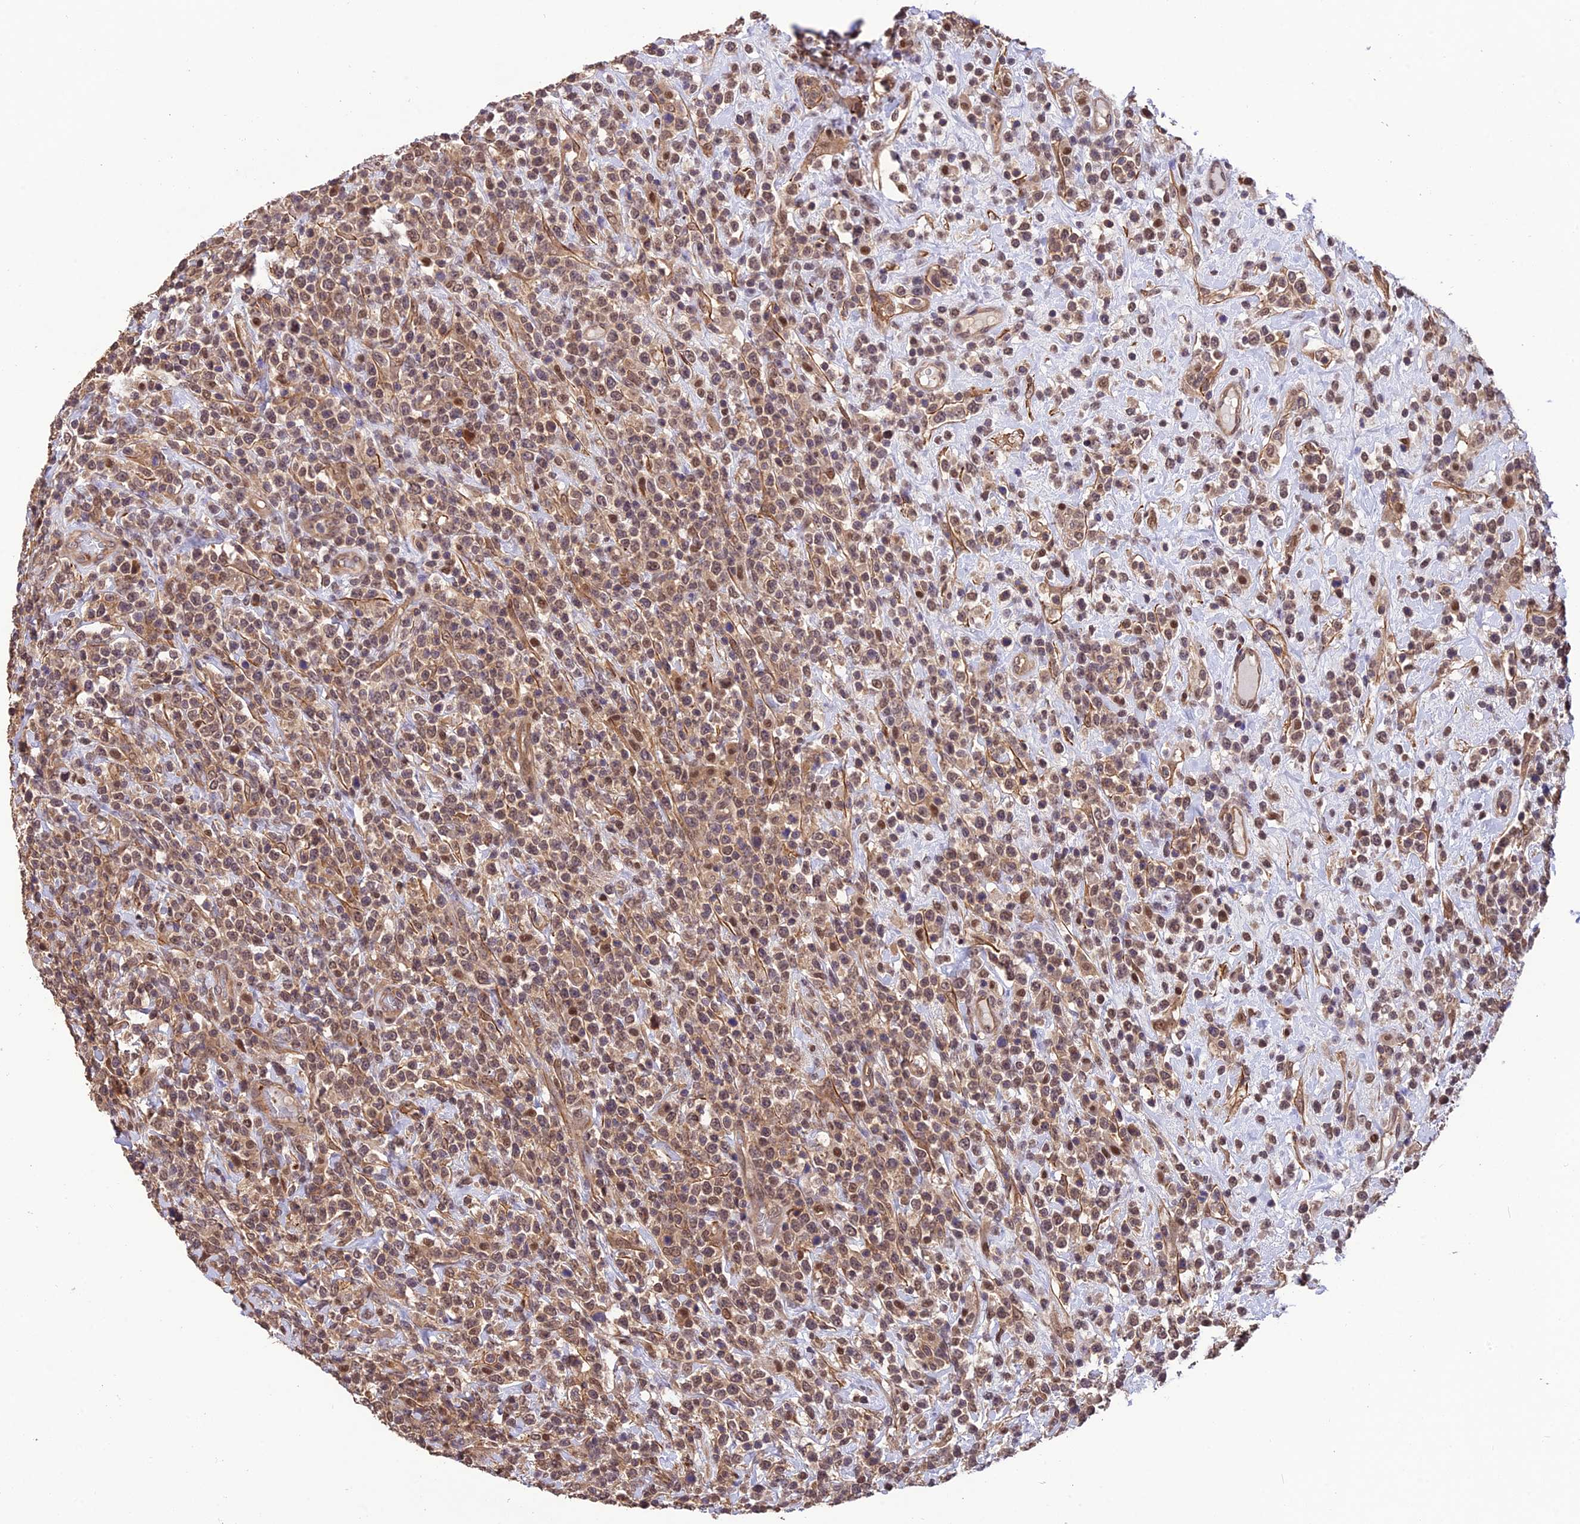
{"staining": {"intensity": "moderate", "quantity": ">75%", "location": "cytoplasmic/membranous"}, "tissue": "lymphoma", "cell_type": "Tumor cells", "image_type": "cancer", "snomed": [{"axis": "morphology", "description": "Malignant lymphoma, non-Hodgkin's type, High grade"}, {"axis": "topography", "description": "Colon"}], "caption": "There is medium levels of moderate cytoplasmic/membranous staining in tumor cells of lymphoma, as demonstrated by immunohistochemical staining (brown color).", "gene": "PSMB3", "patient": {"sex": "female", "age": 53}}